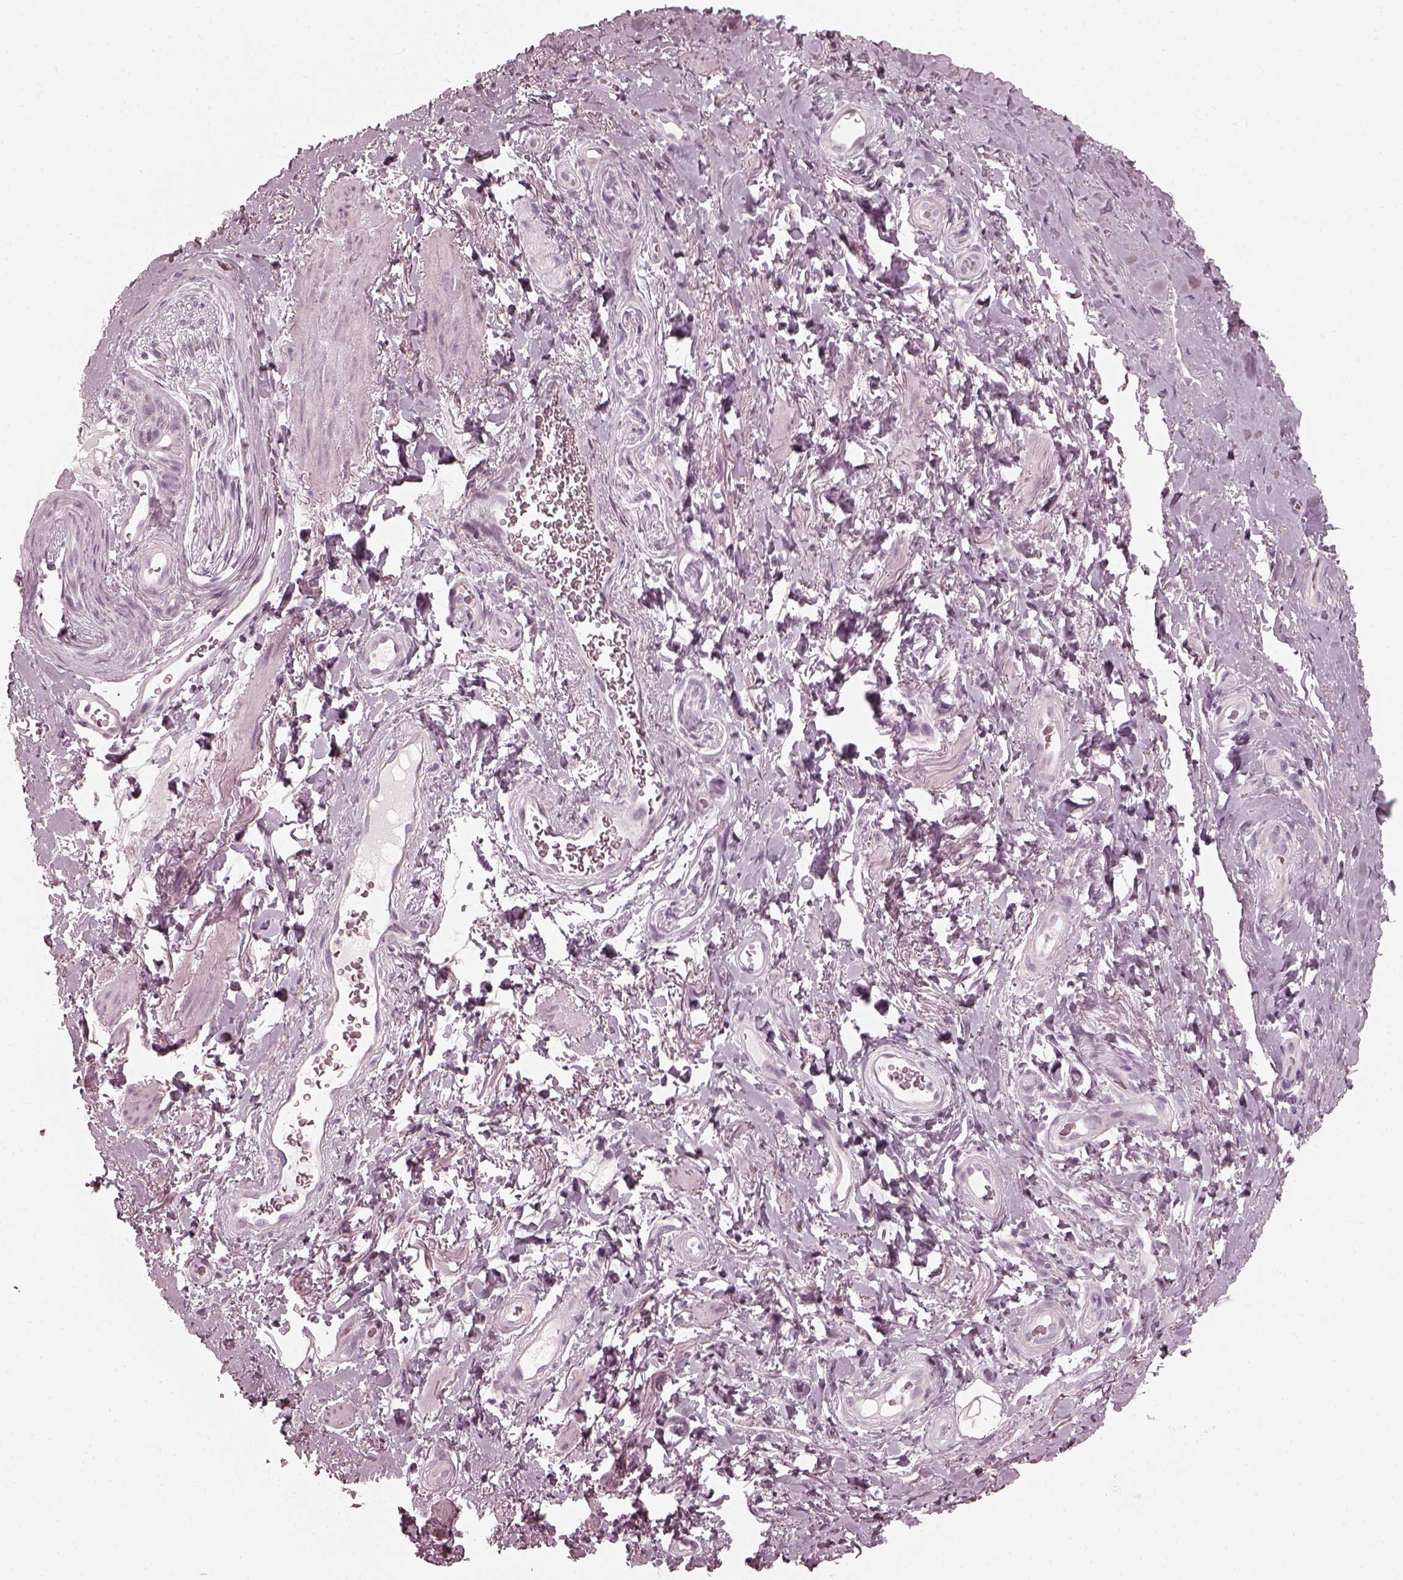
{"staining": {"intensity": "negative", "quantity": "none", "location": "none"}, "tissue": "adipose tissue", "cell_type": "Adipocytes", "image_type": "normal", "snomed": [{"axis": "morphology", "description": "Normal tissue, NOS"}, {"axis": "topography", "description": "Anal"}, {"axis": "topography", "description": "Peripheral nerve tissue"}], "caption": "Adipocytes show no significant protein positivity in unremarkable adipose tissue. (DAB immunohistochemistry (IHC) visualized using brightfield microscopy, high magnification).", "gene": "SAXO2", "patient": {"sex": "male", "age": 53}}